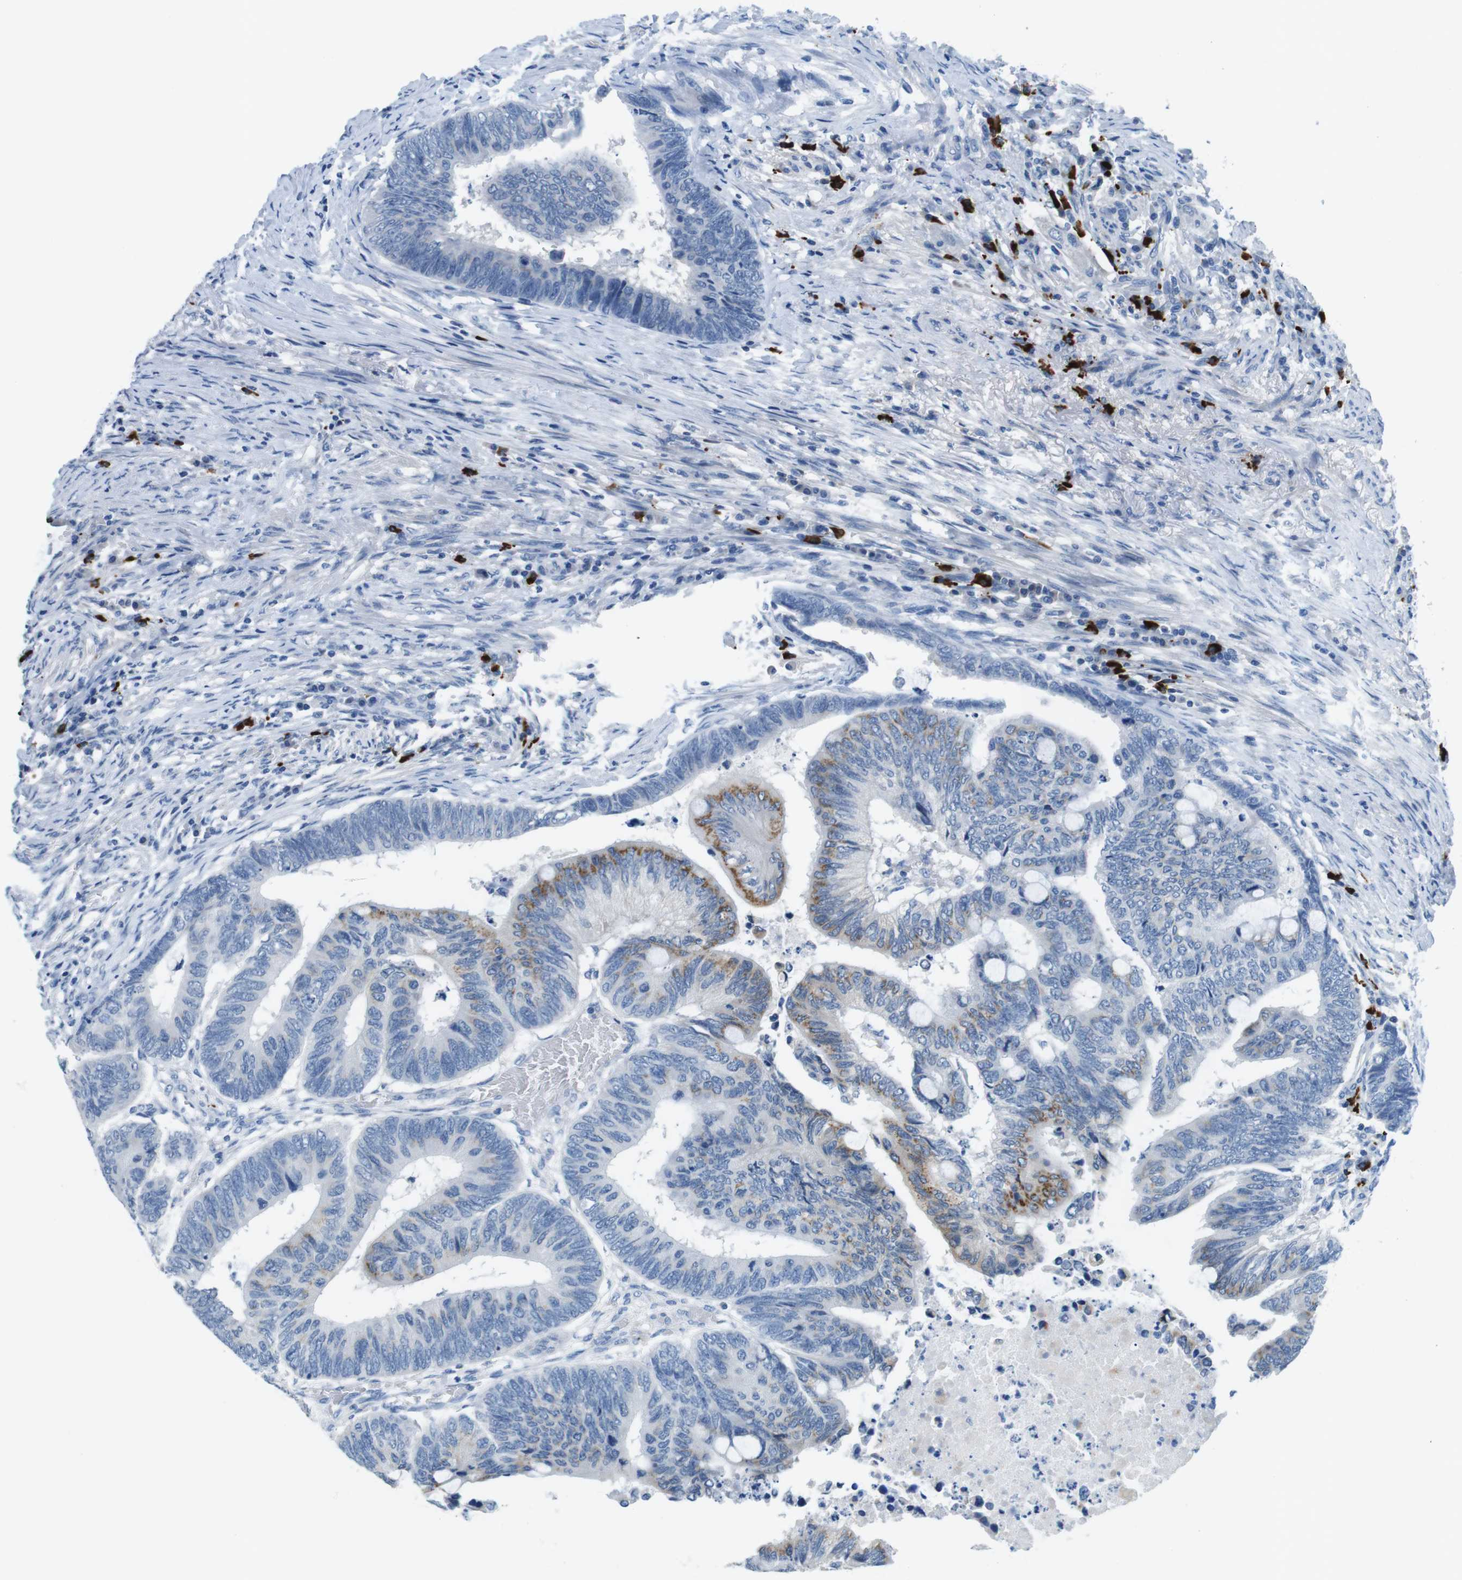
{"staining": {"intensity": "moderate", "quantity": "<25%", "location": "cytoplasmic/membranous"}, "tissue": "colorectal cancer", "cell_type": "Tumor cells", "image_type": "cancer", "snomed": [{"axis": "morphology", "description": "Normal tissue, NOS"}, {"axis": "morphology", "description": "Adenocarcinoma, NOS"}, {"axis": "topography", "description": "Rectum"}, {"axis": "topography", "description": "Peripheral nerve tissue"}], "caption": "A brown stain labels moderate cytoplasmic/membranous staining of a protein in colorectal cancer tumor cells. (DAB (3,3'-diaminobenzidine) = brown stain, brightfield microscopy at high magnification).", "gene": "SLC35A3", "patient": {"sex": "male", "age": 92}}